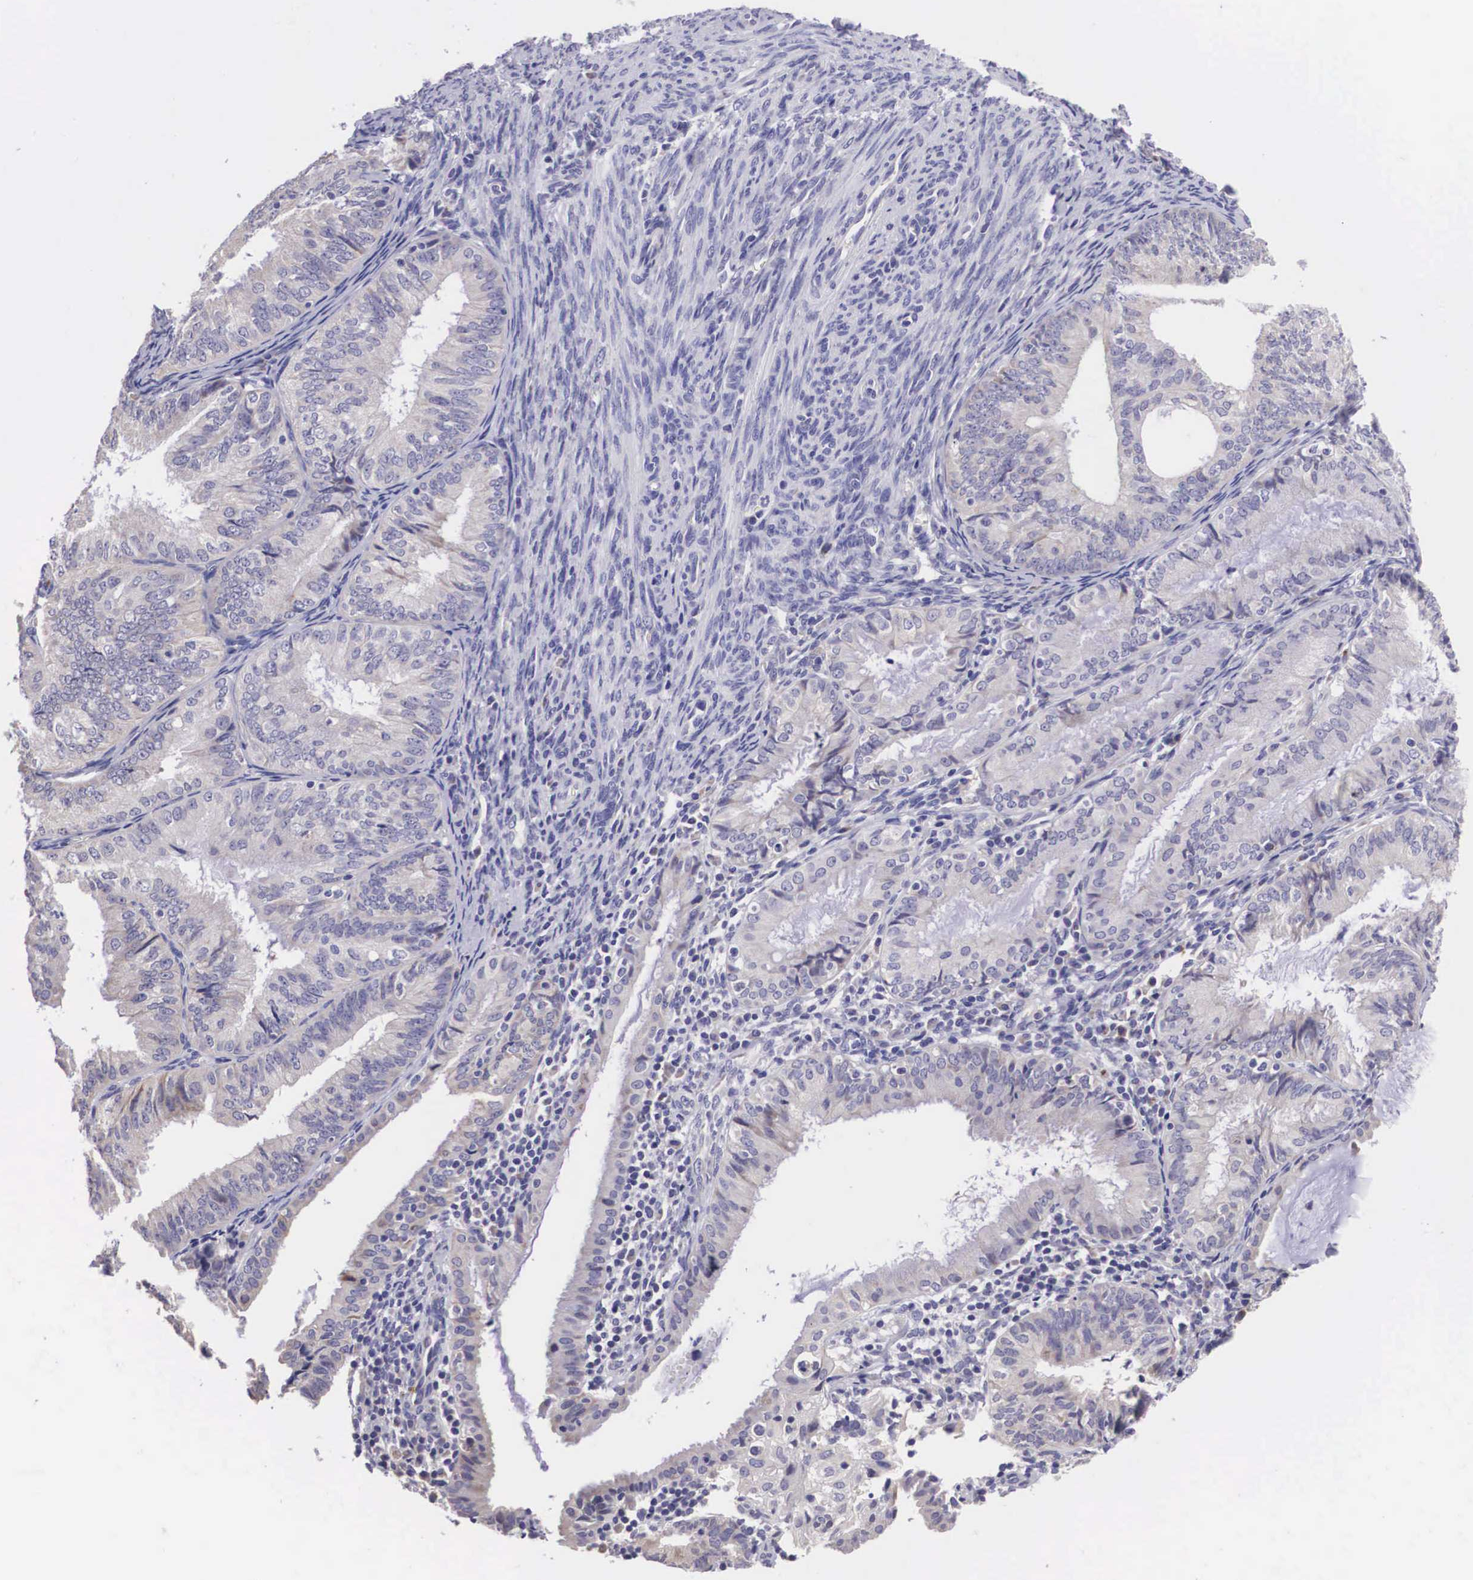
{"staining": {"intensity": "negative", "quantity": "none", "location": "none"}, "tissue": "endometrial cancer", "cell_type": "Tumor cells", "image_type": "cancer", "snomed": [{"axis": "morphology", "description": "Adenocarcinoma, NOS"}, {"axis": "topography", "description": "Endometrium"}], "caption": "High magnification brightfield microscopy of endometrial cancer (adenocarcinoma) stained with DAB (3,3'-diaminobenzidine) (brown) and counterstained with hematoxylin (blue): tumor cells show no significant positivity.", "gene": "ARG2", "patient": {"sex": "female", "age": 66}}